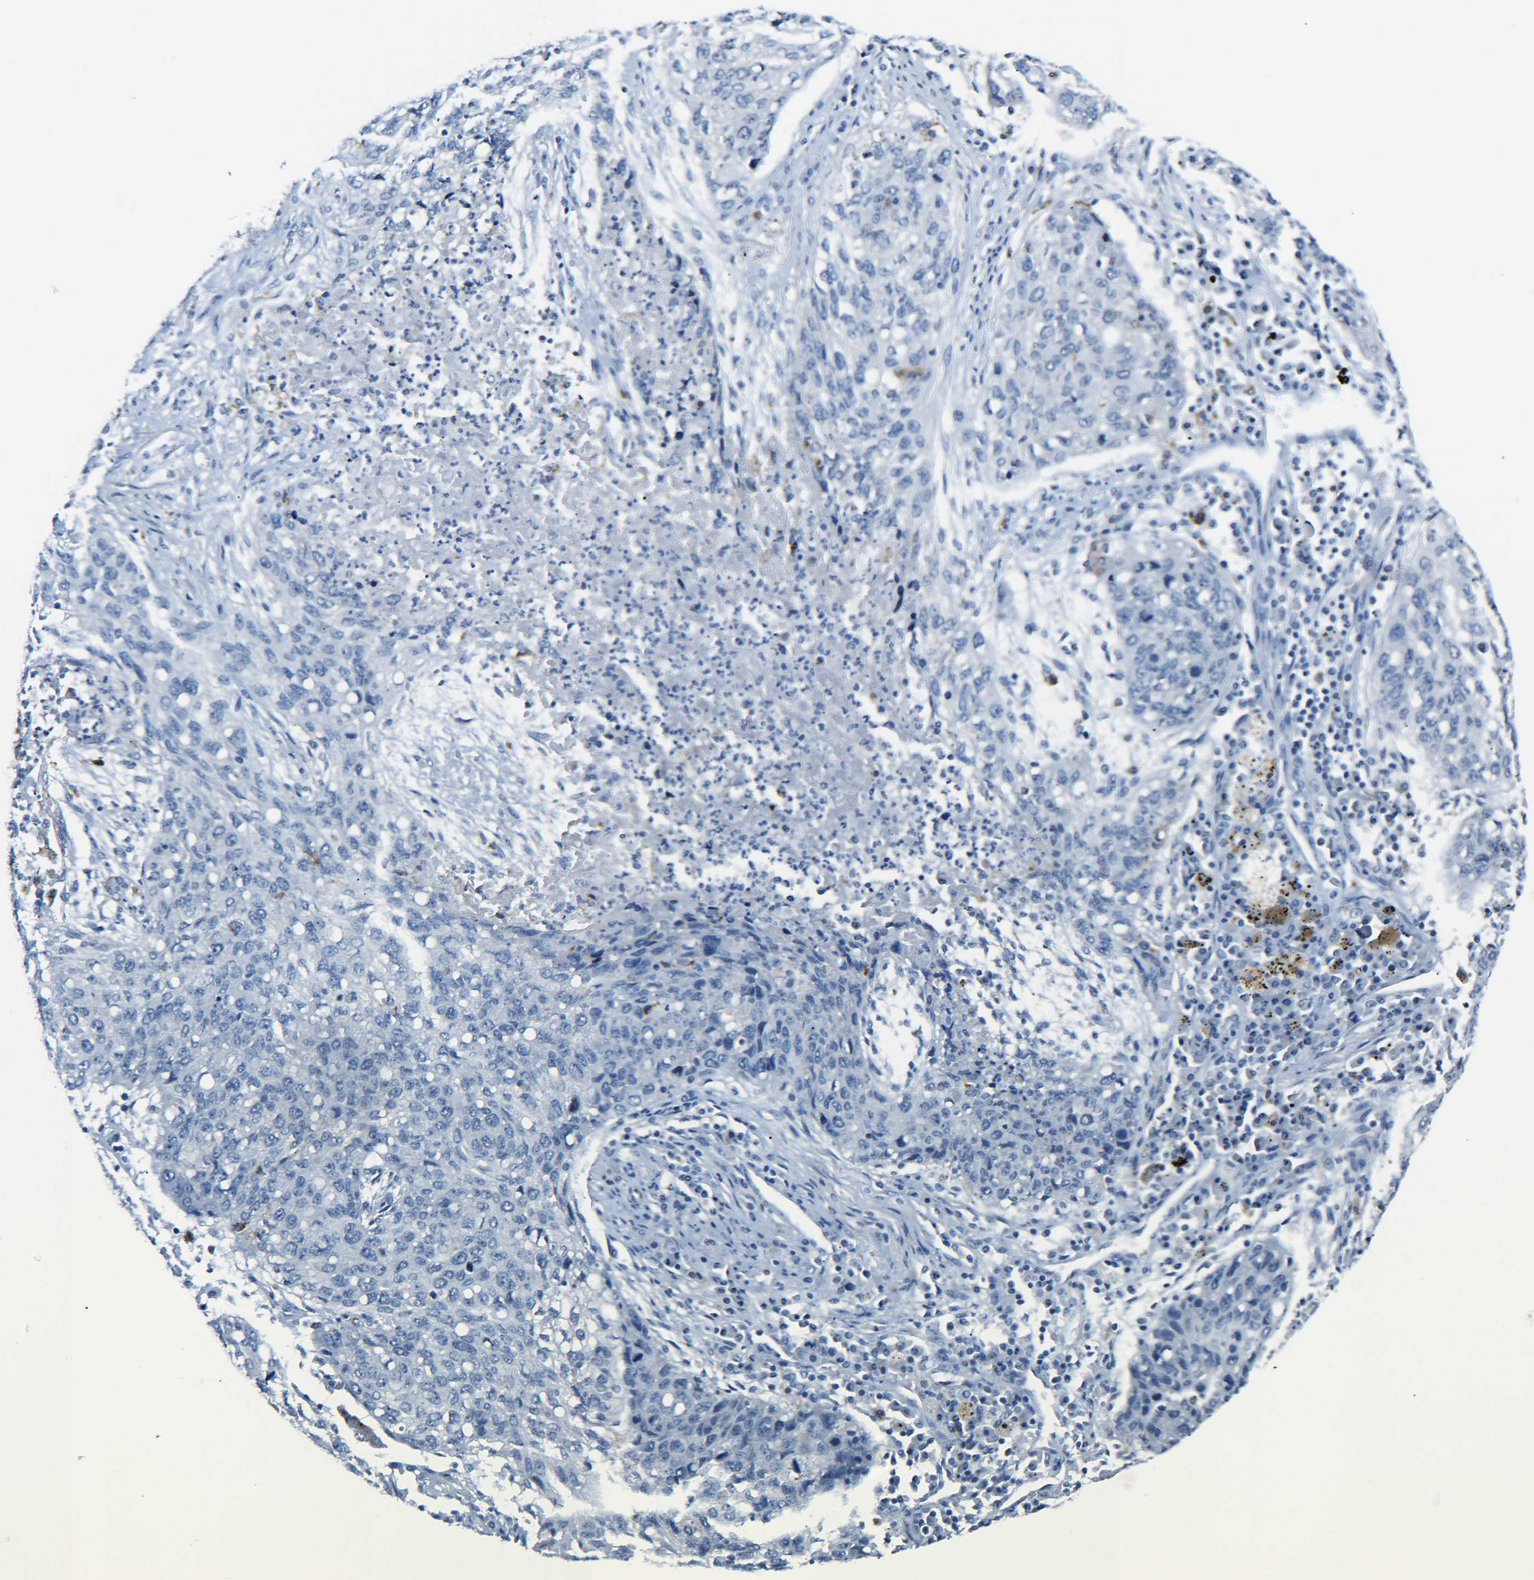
{"staining": {"intensity": "negative", "quantity": "none", "location": "none"}, "tissue": "lung cancer", "cell_type": "Tumor cells", "image_type": "cancer", "snomed": [{"axis": "morphology", "description": "Squamous cell carcinoma, NOS"}, {"axis": "topography", "description": "Lung"}], "caption": "The histopathology image displays no significant expression in tumor cells of lung cancer (squamous cell carcinoma).", "gene": "C15orf48", "patient": {"sex": "female", "age": 63}}